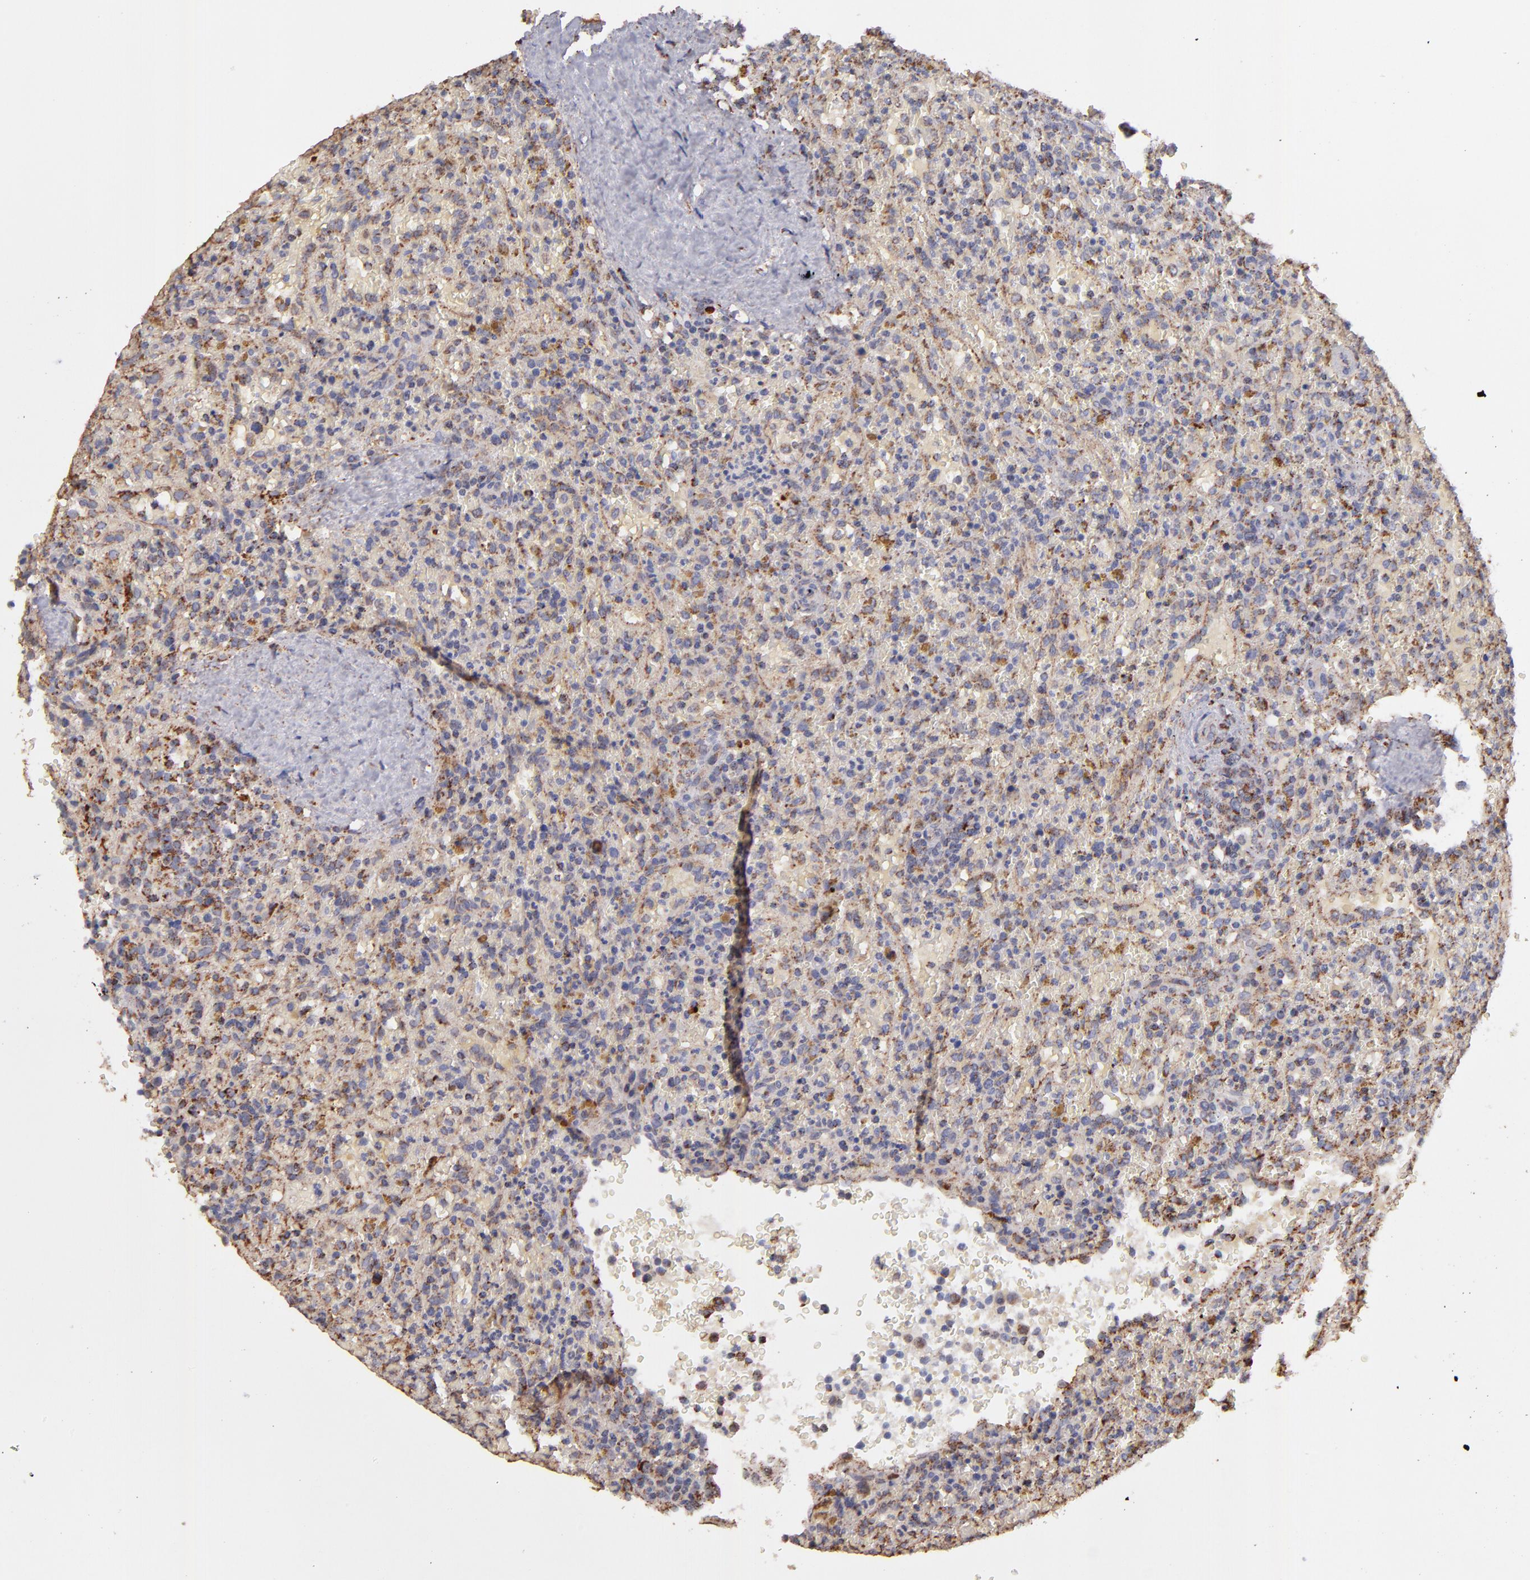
{"staining": {"intensity": "moderate", "quantity": "<25%", "location": "cytoplasmic/membranous"}, "tissue": "lymphoma", "cell_type": "Tumor cells", "image_type": "cancer", "snomed": [{"axis": "morphology", "description": "Malignant lymphoma, non-Hodgkin's type, High grade"}, {"axis": "topography", "description": "Spleen"}, {"axis": "topography", "description": "Lymph node"}], "caption": "An immunohistochemistry image of neoplastic tissue is shown. Protein staining in brown highlights moderate cytoplasmic/membranous positivity in high-grade malignant lymphoma, non-Hodgkin's type within tumor cells. Using DAB (brown) and hematoxylin (blue) stains, captured at high magnification using brightfield microscopy.", "gene": "DLST", "patient": {"sex": "female", "age": 70}}